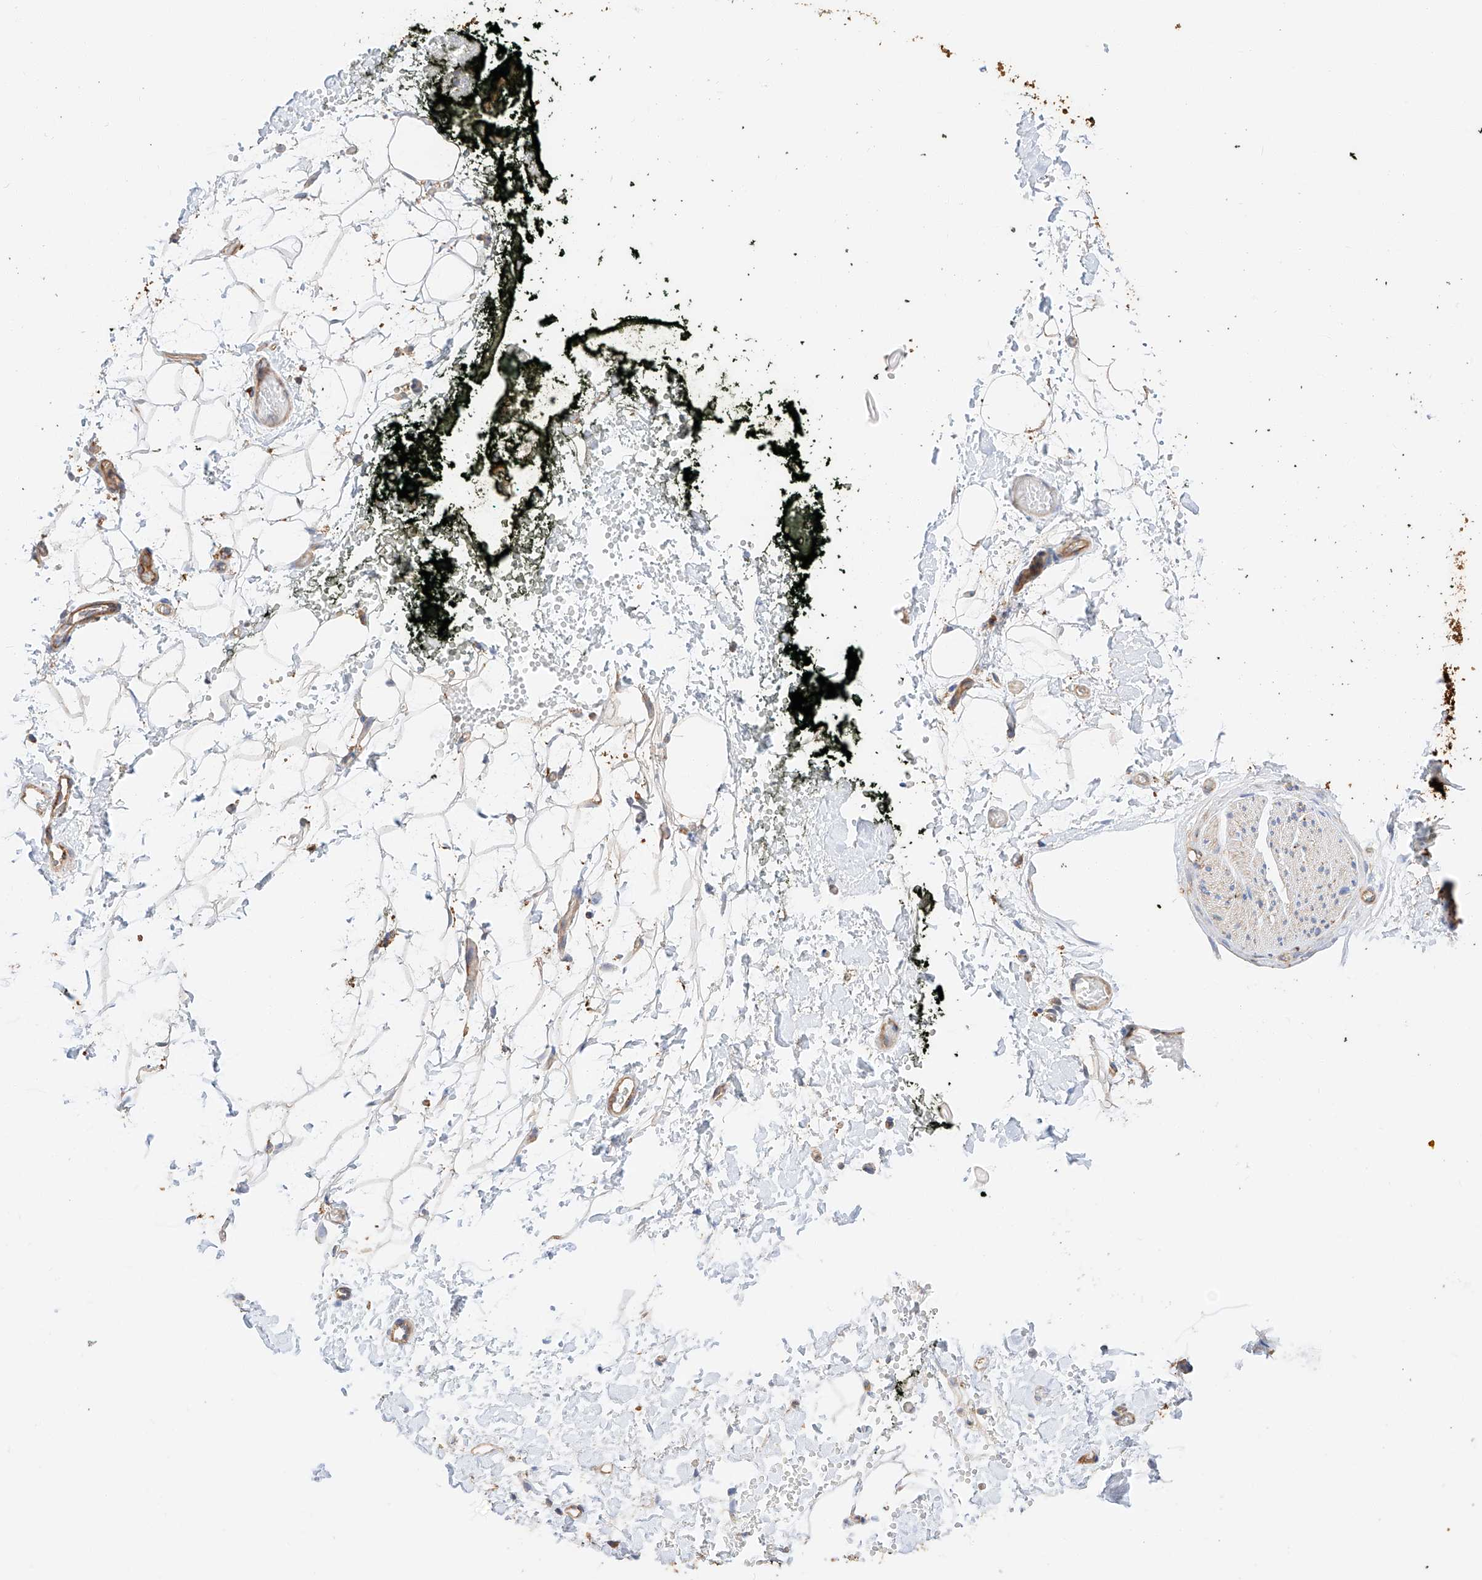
{"staining": {"intensity": "weak", "quantity": ">75%", "location": "cytoplasmic/membranous"}, "tissue": "adipose tissue", "cell_type": "Adipocytes", "image_type": "normal", "snomed": [{"axis": "morphology", "description": "Normal tissue, NOS"}, {"axis": "morphology", "description": "Adenocarcinoma, NOS"}, {"axis": "topography", "description": "Pancreas"}, {"axis": "topography", "description": "Peripheral nerve tissue"}], "caption": "The immunohistochemical stain highlights weak cytoplasmic/membranous expression in adipocytes of unremarkable adipose tissue.", "gene": "ENSG00000259132", "patient": {"sex": "male", "age": 59}}